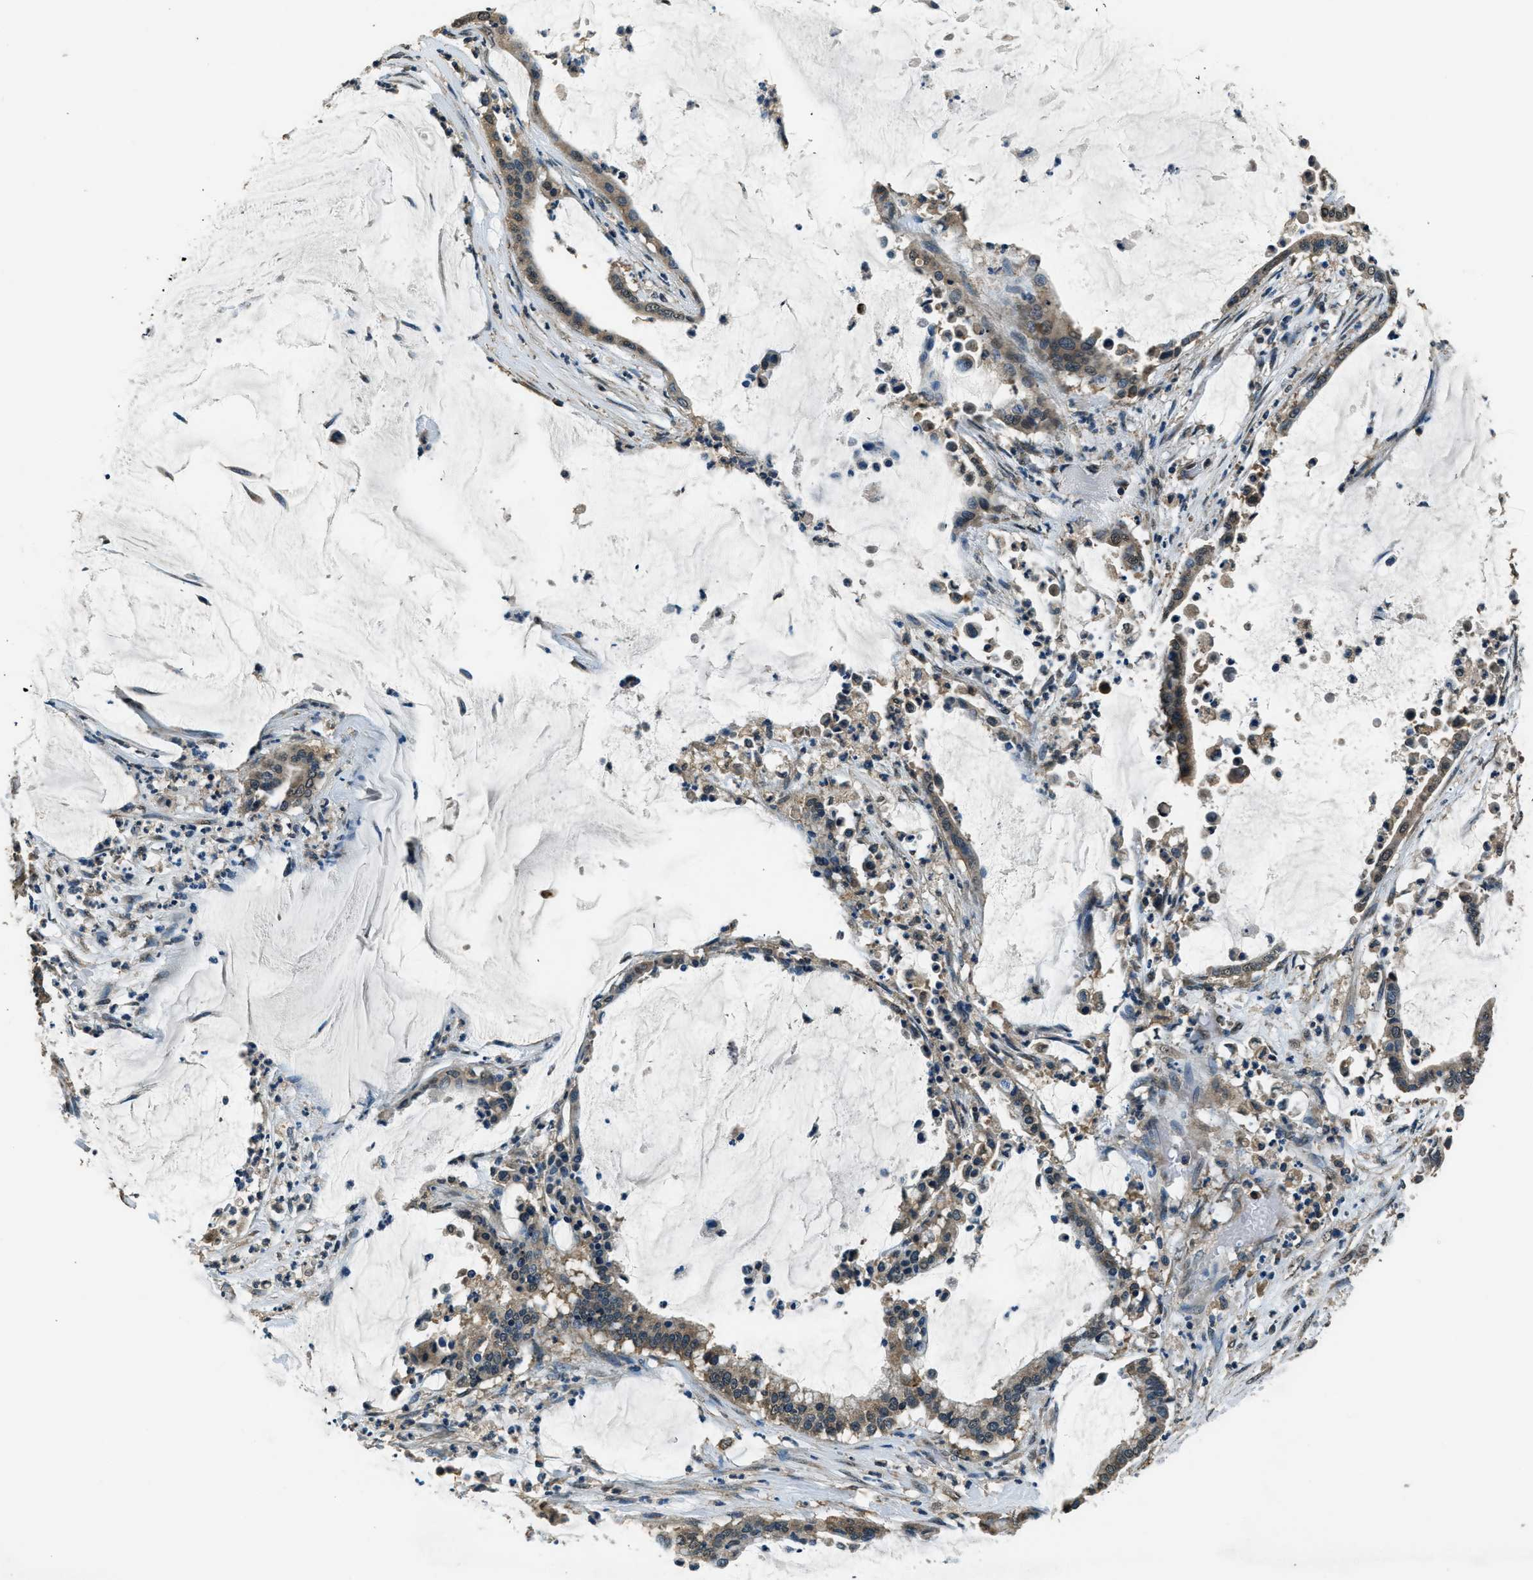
{"staining": {"intensity": "weak", "quantity": "25%-75%", "location": "cytoplasmic/membranous"}, "tissue": "pancreatic cancer", "cell_type": "Tumor cells", "image_type": "cancer", "snomed": [{"axis": "morphology", "description": "Adenocarcinoma, NOS"}, {"axis": "topography", "description": "Pancreas"}], "caption": "A brown stain shows weak cytoplasmic/membranous staining of a protein in human pancreatic adenocarcinoma tumor cells.", "gene": "SALL3", "patient": {"sex": "male", "age": 41}}